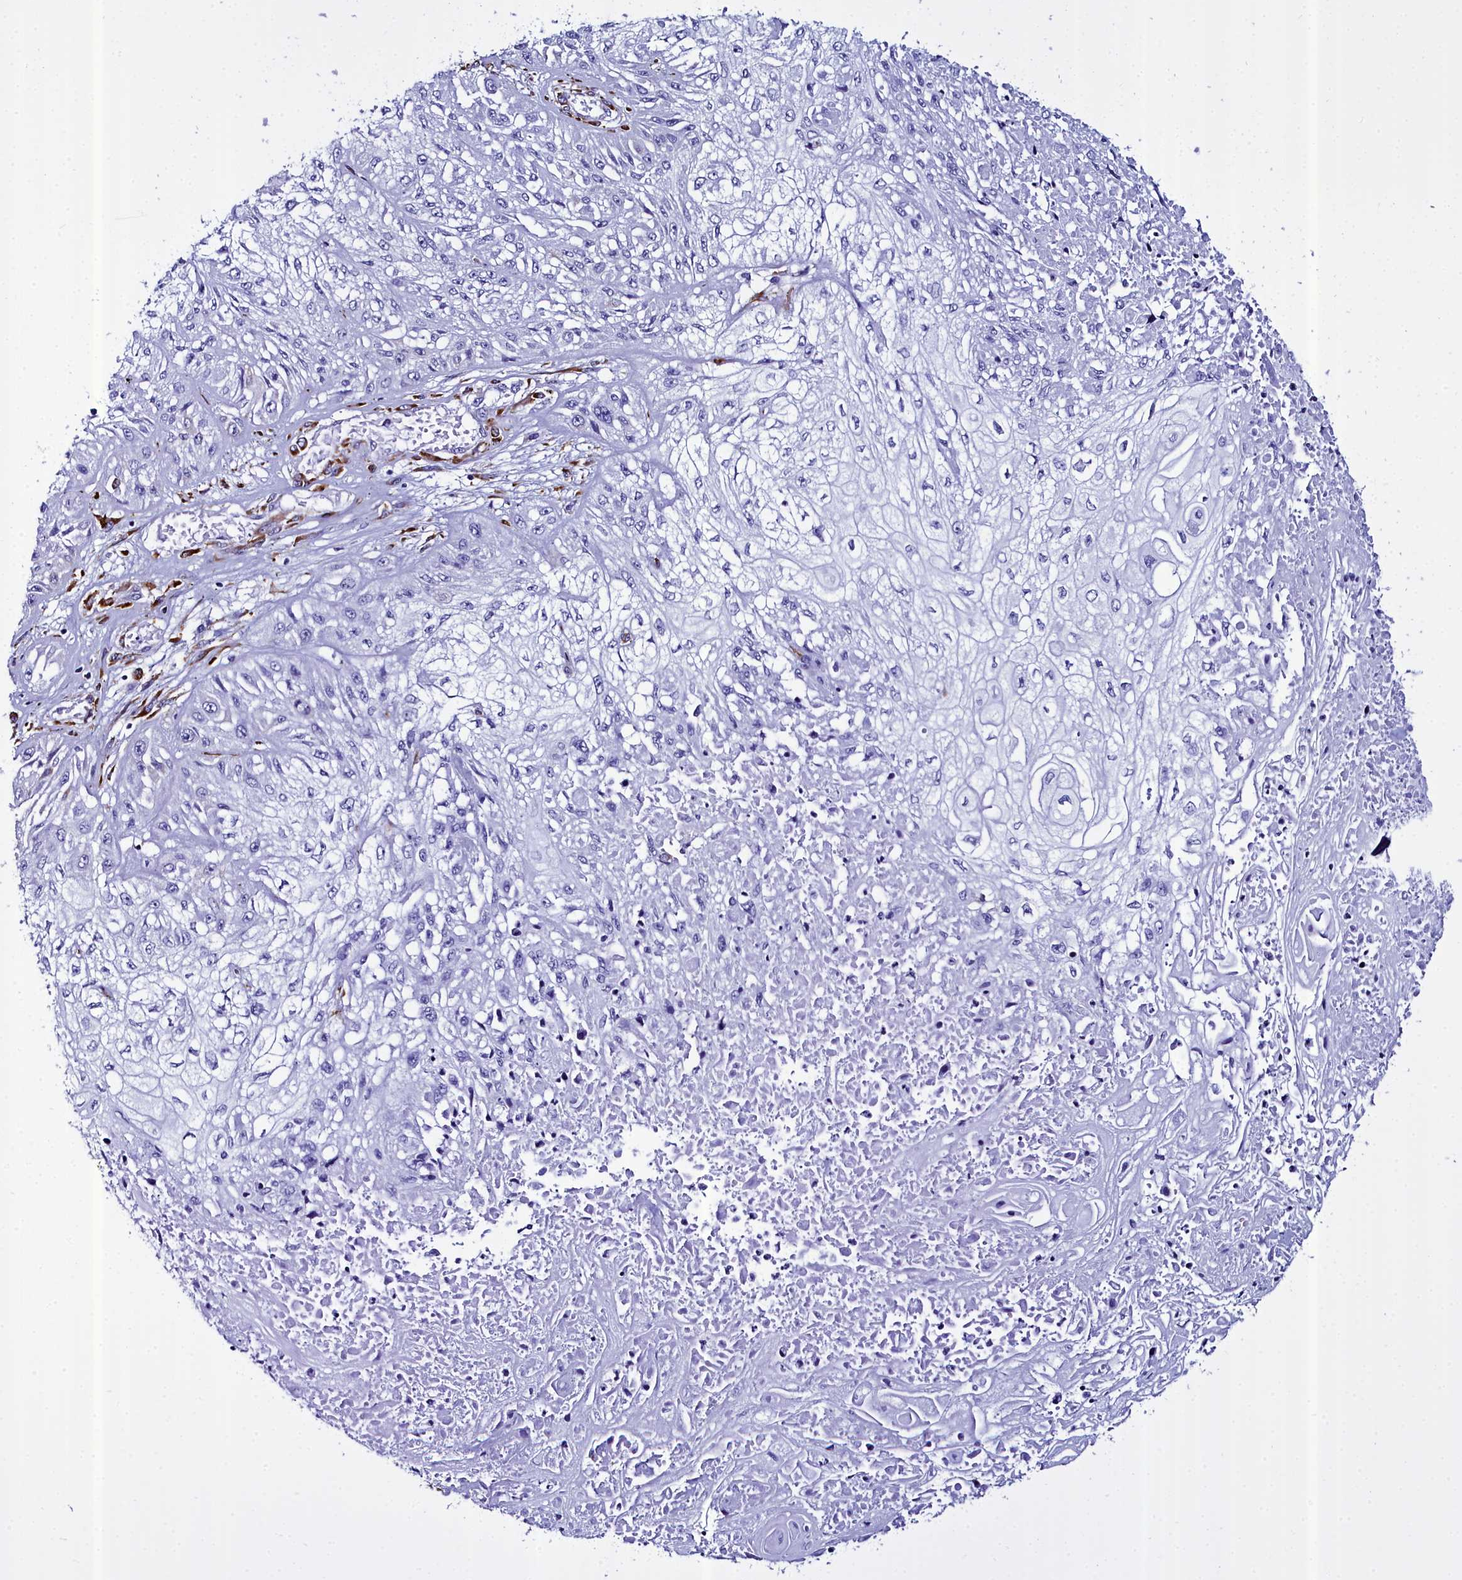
{"staining": {"intensity": "negative", "quantity": "none", "location": "none"}, "tissue": "skin cancer", "cell_type": "Tumor cells", "image_type": "cancer", "snomed": [{"axis": "morphology", "description": "Squamous cell carcinoma, NOS"}, {"axis": "morphology", "description": "Squamous cell carcinoma, metastatic, NOS"}, {"axis": "topography", "description": "Skin"}, {"axis": "topography", "description": "Lymph node"}], "caption": "Histopathology image shows no protein positivity in tumor cells of skin cancer (metastatic squamous cell carcinoma) tissue.", "gene": "TXNDC5", "patient": {"sex": "male", "age": 75}}